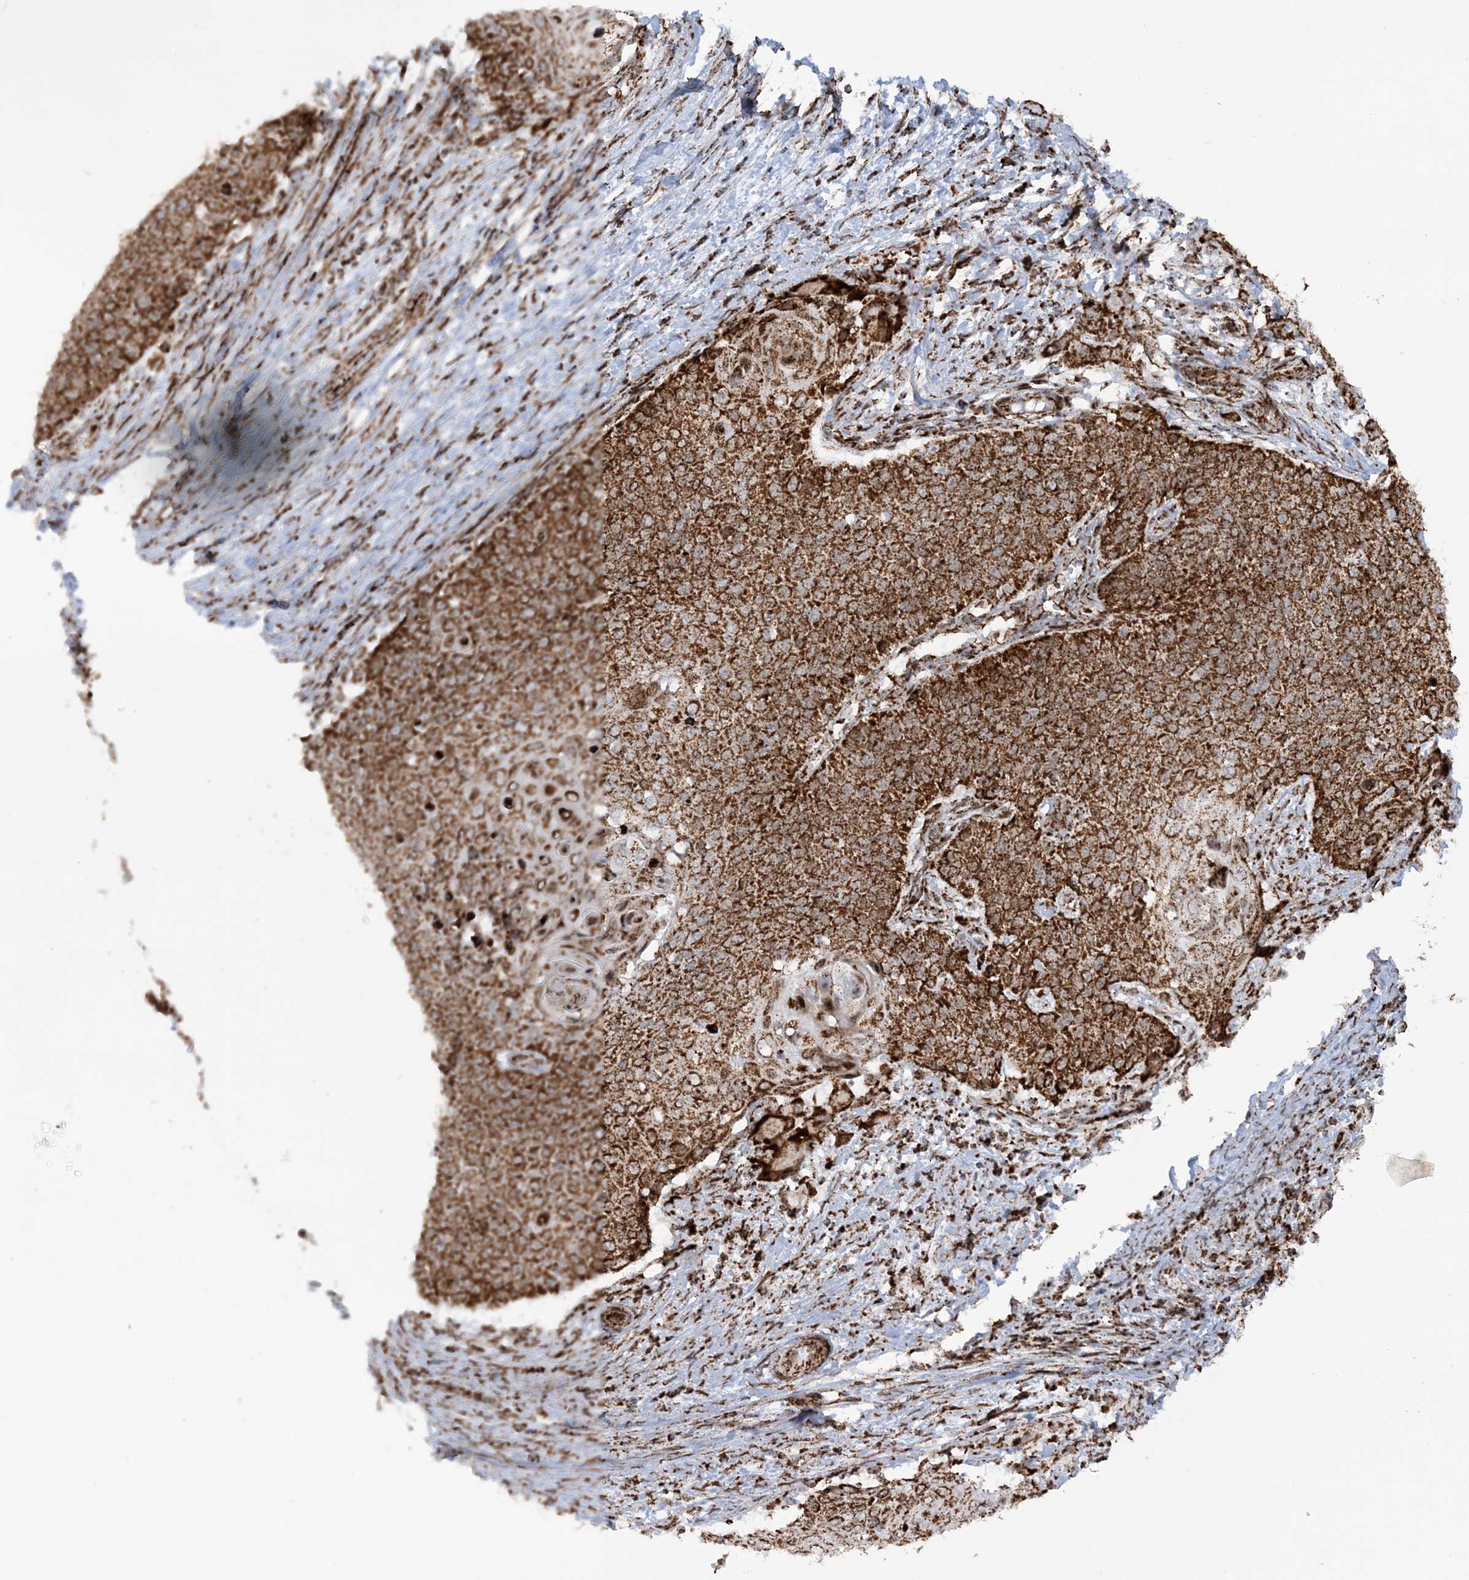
{"staining": {"intensity": "strong", "quantity": ">75%", "location": "cytoplasmic/membranous"}, "tissue": "cervical cancer", "cell_type": "Tumor cells", "image_type": "cancer", "snomed": [{"axis": "morphology", "description": "Squamous cell carcinoma, NOS"}, {"axis": "topography", "description": "Cervix"}], "caption": "Immunohistochemistry micrograph of human cervical cancer stained for a protein (brown), which exhibits high levels of strong cytoplasmic/membranous expression in approximately >75% of tumor cells.", "gene": "CRY2", "patient": {"sex": "female", "age": 39}}